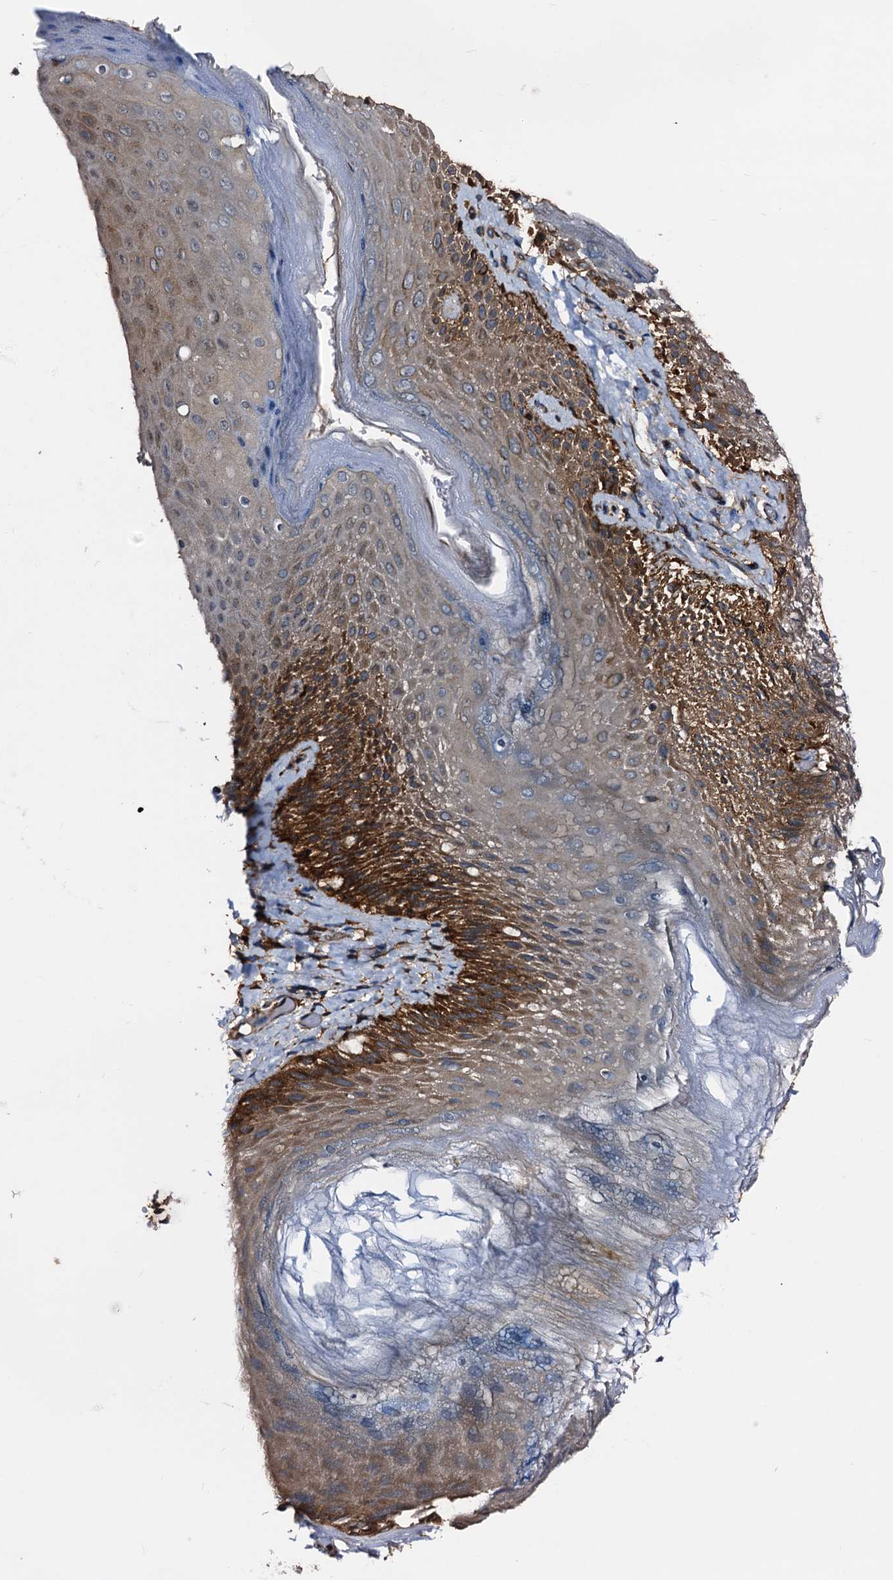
{"staining": {"intensity": "strong", "quantity": "25%-75%", "location": "cytoplasmic/membranous"}, "tissue": "skin", "cell_type": "Epidermal cells", "image_type": "normal", "snomed": [{"axis": "morphology", "description": "Normal tissue, NOS"}, {"axis": "topography", "description": "Anal"}], "caption": "IHC (DAB) staining of unremarkable human skin demonstrates strong cytoplasmic/membranous protein expression in about 25%-75% of epidermal cells.", "gene": "PEX5", "patient": {"sex": "male", "age": 44}}